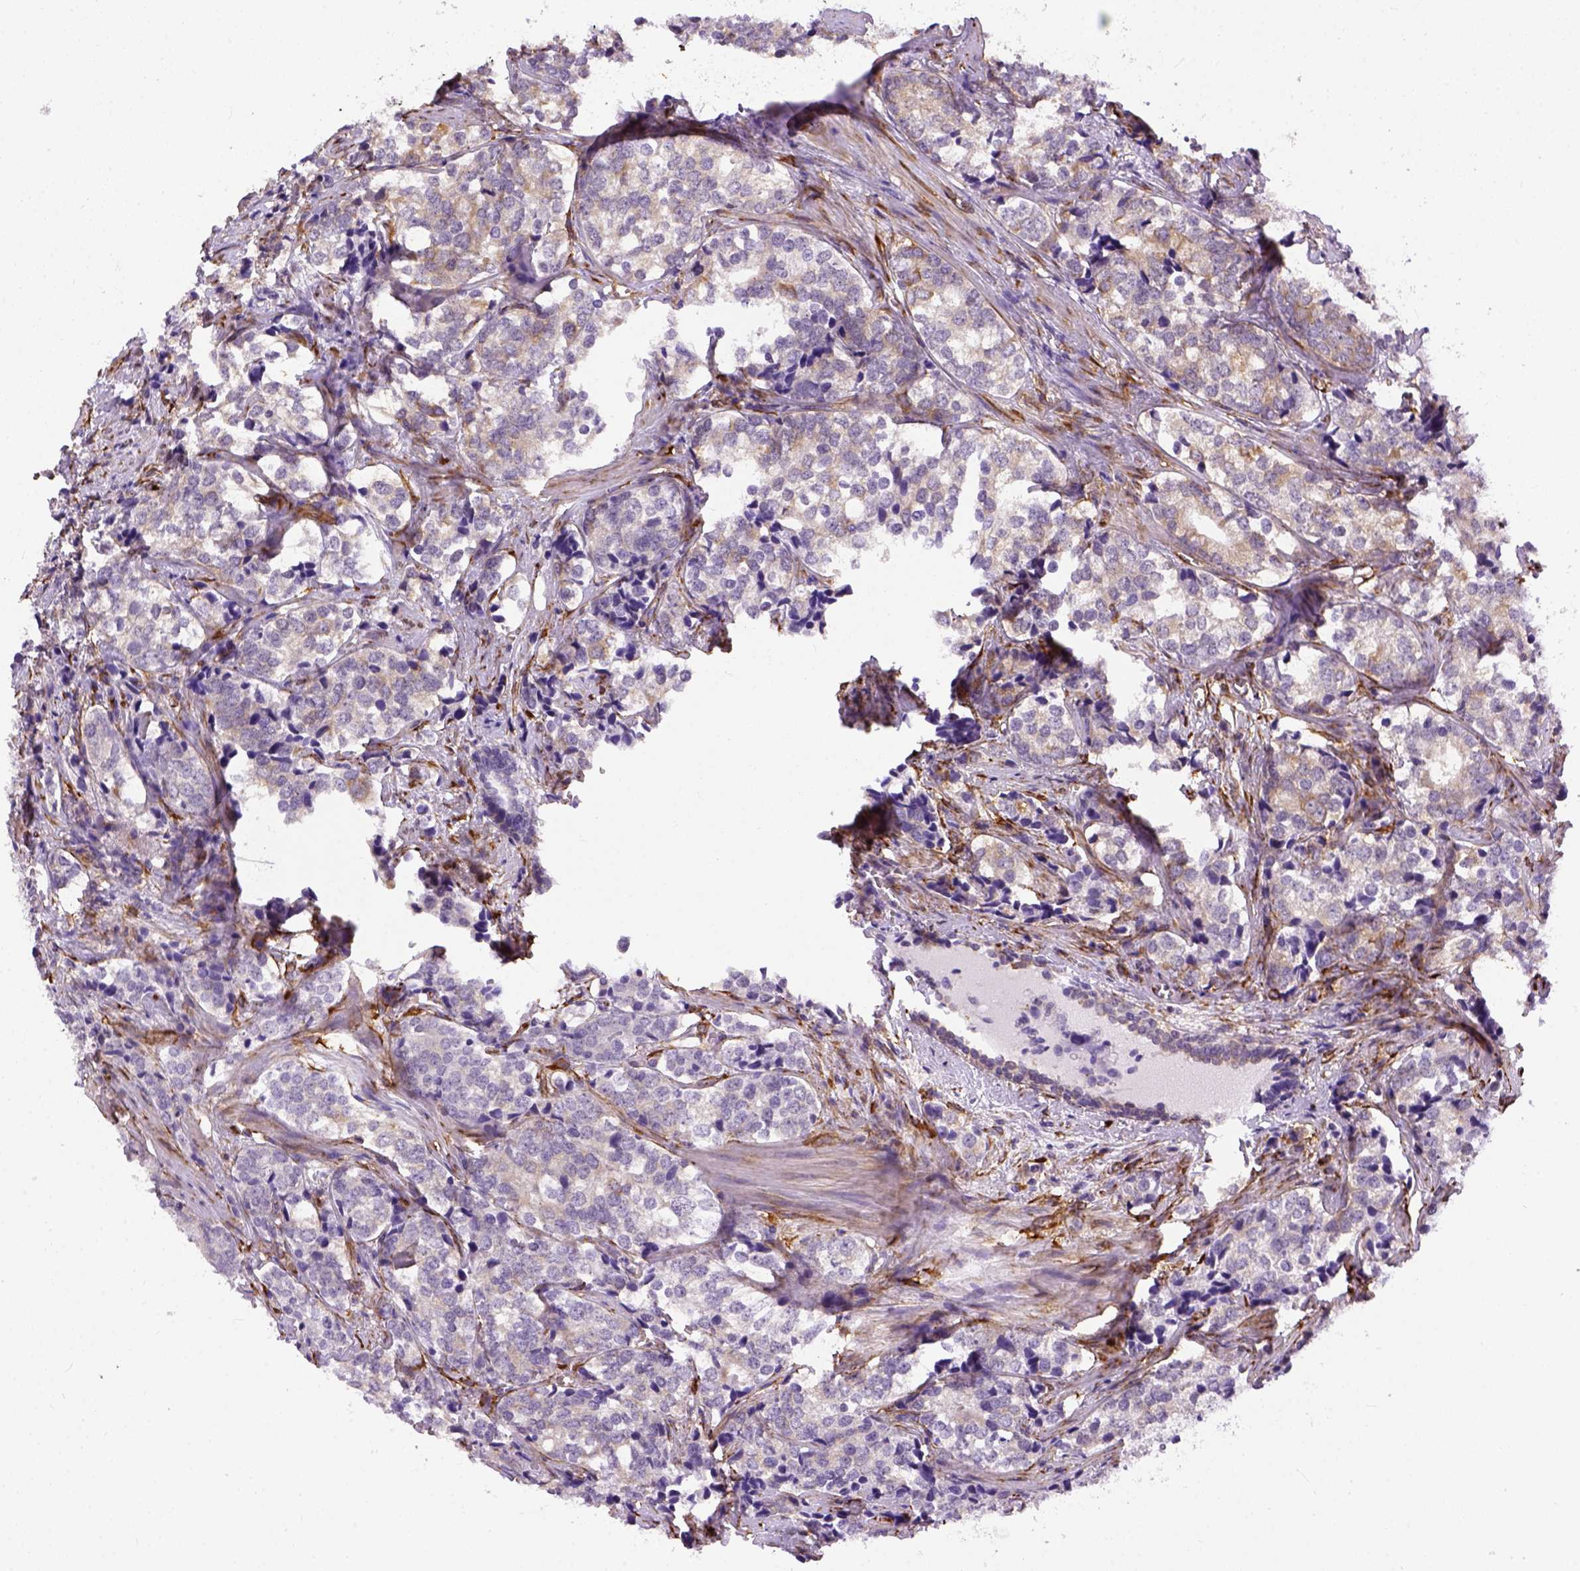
{"staining": {"intensity": "moderate", "quantity": "25%-75%", "location": "cytoplasmic/membranous"}, "tissue": "prostate cancer", "cell_type": "Tumor cells", "image_type": "cancer", "snomed": [{"axis": "morphology", "description": "Adenocarcinoma, NOS"}, {"axis": "topography", "description": "Prostate and seminal vesicle, NOS"}], "caption": "High-magnification brightfield microscopy of prostate cancer stained with DAB (3,3'-diaminobenzidine) (brown) and counterstained with hematoxylin (blue). tumor cells exhibit moderate cytoplasmic/membranous positivity is present in about25%-75% of cells.", "gene": "KAZN", "patient": {"sex": "male", "age": 63}}